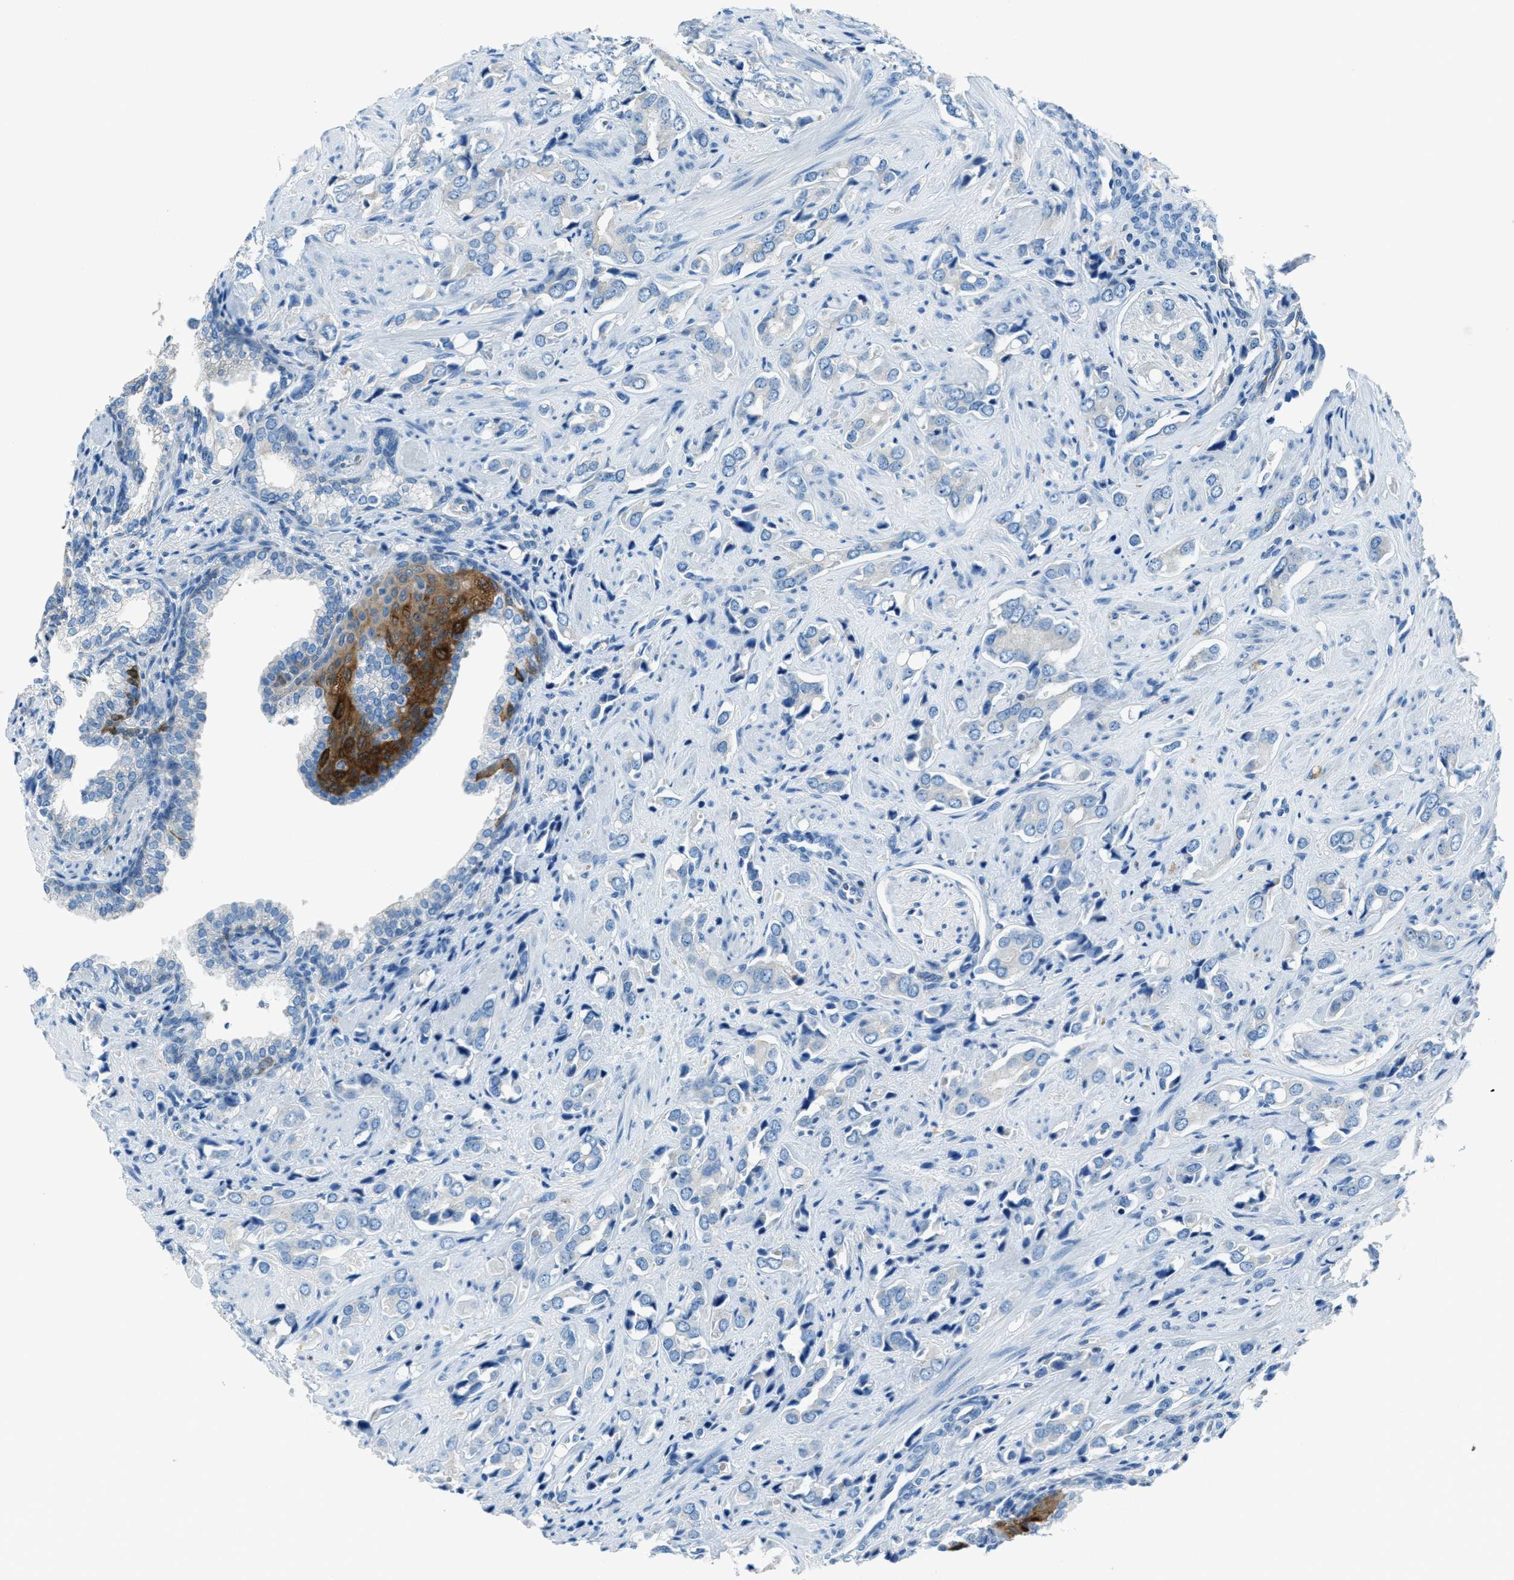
{"staining": {"intensity": "moderate", "quantity": "<25%", "location": "cytoplasmic/membranous"}, "tissue": "prostate cancer", "cell_type": "Tumor cells", "image_type": "cancer", "snomed": [{"axis": "morphology", "description": "Adenocarcinoma, High grade"}, {"axis": "topography", "description": "Prostate"}], "caption": "This is an image of immunohistochemistry staining of prostate cancer, which shows moderate expression in the cytoplasmic/membranous of tumor cells.", "gene": "MATCAP2", "patient": {"sex": "male", "age": 52}}